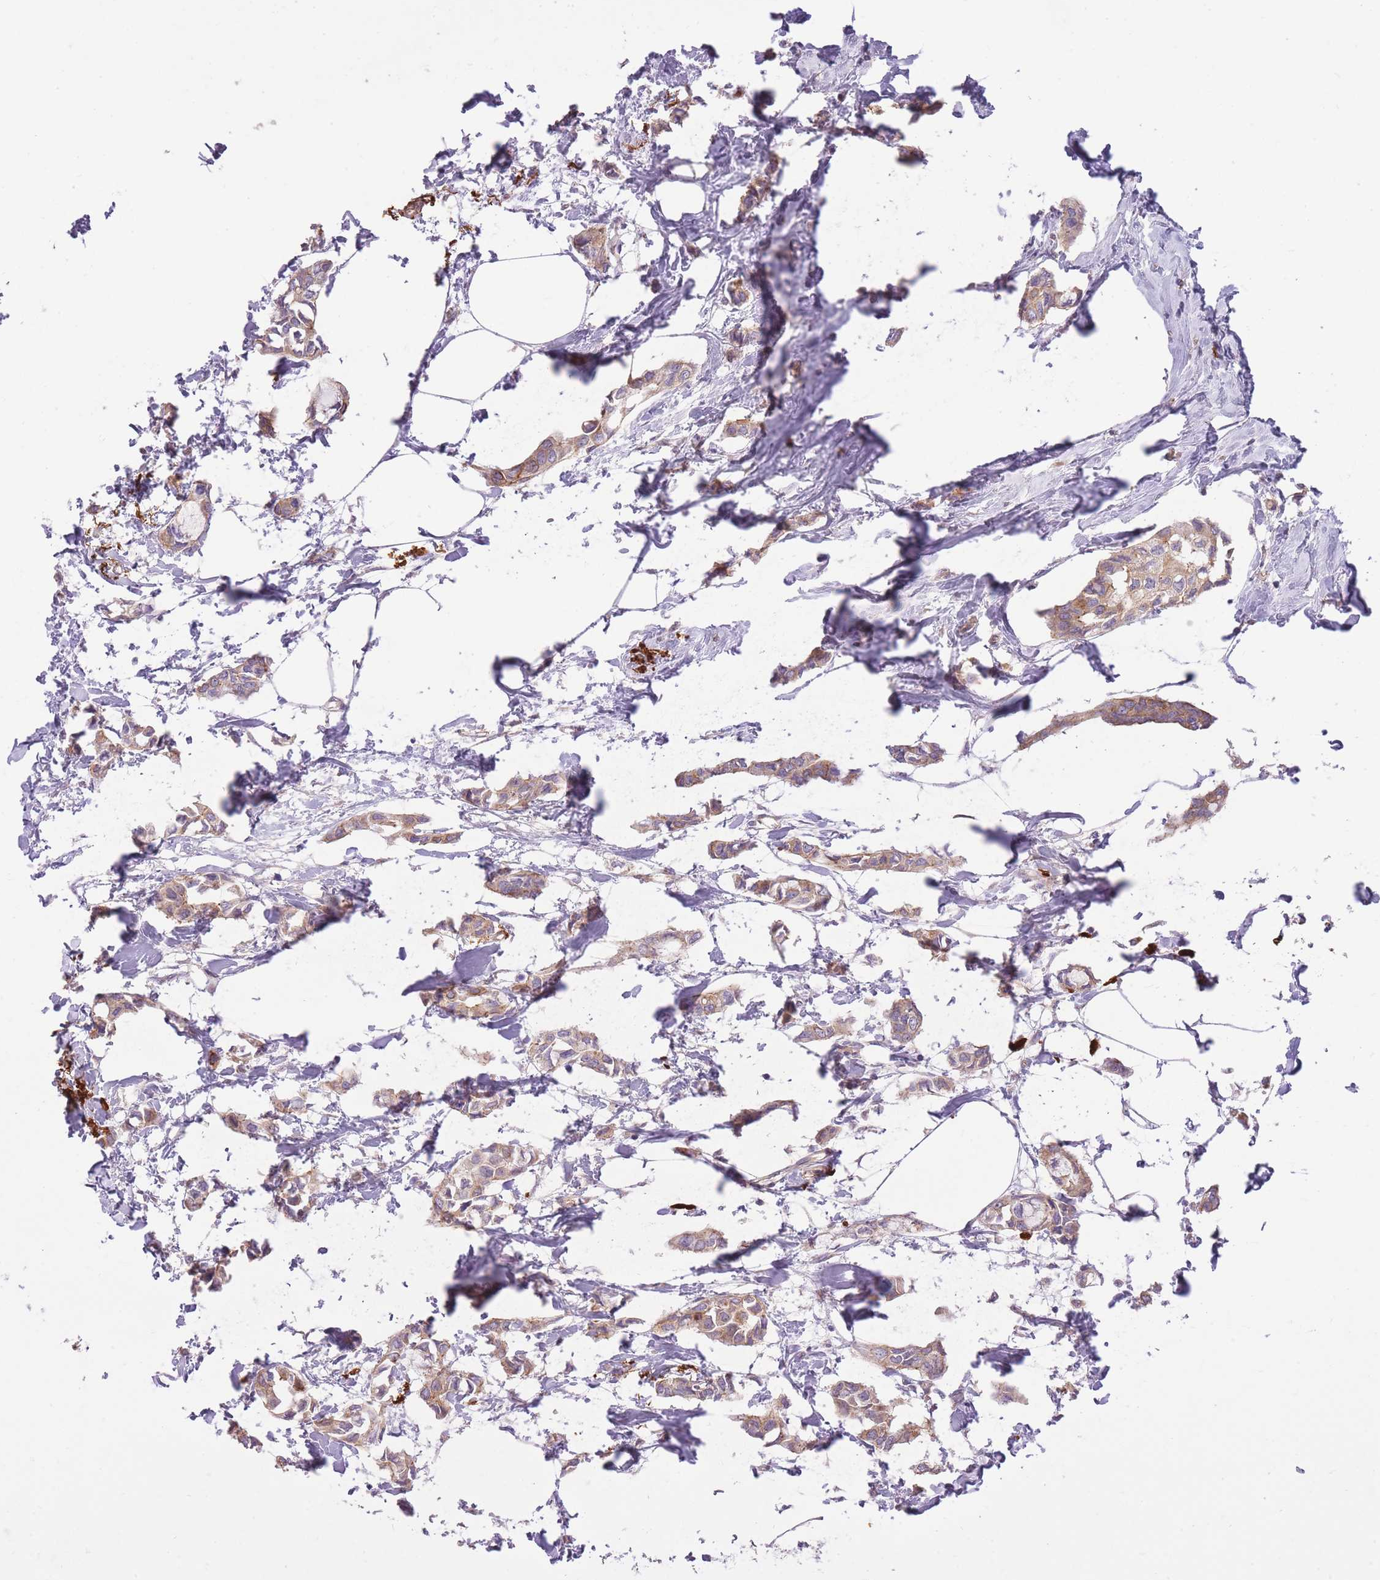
{"staining": {"intensity": "weak", "quantity": ">75%", "location": "cytoplasmic/membranous"}, "tissue": "breast cancer", "cell_type": "Tumor cells", "image_type": "cancer", "snomed": [{"axis": "morphology", "description": "Duct carcinoma"}, {"axis": "topography", "description": "Breast"}], "caption": "DAB (3,3'-diaminobenzidine) immunohistochemical staining of human breast cancer shows weak cytoplasmic/membranous protein staining in about >75% of tumor cells.", "gene": "REV1", "patient": {"sex": "female", "age": 73}}